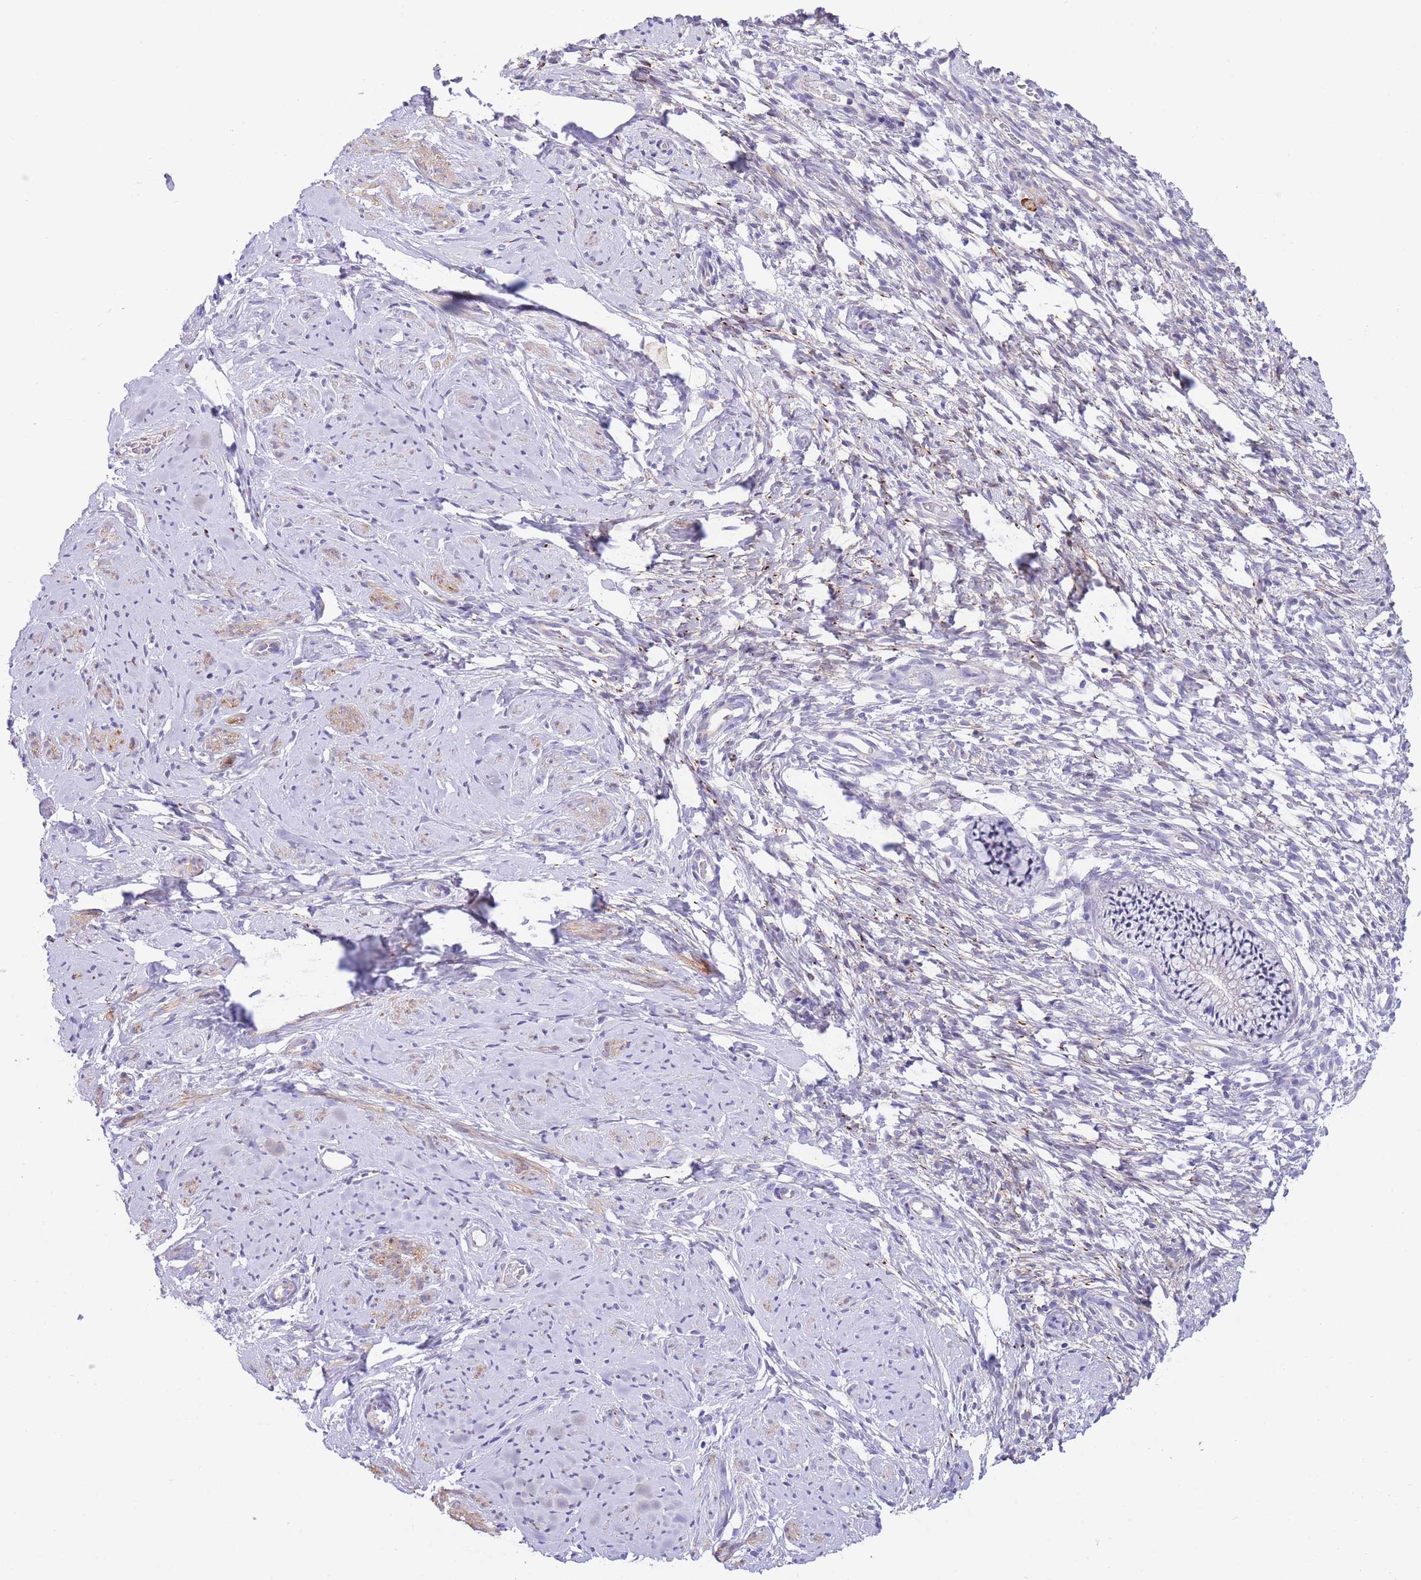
{"staining": {"intensity": "negative", "quantity": "none", "location": "none"}, "tissue": "cervix", "cell_type": "Glandular cells", "image_type": "normal", "snomed": [{"axis": "morphology", "description": "Normal tissue, NOS"}, {"axis": "topography", "description": "Cervix"}], "caption": "The histopathology image shows no significant staining in glandular cells of cervix.", "gene": "PGM1", "patient": {"sex": "female", "age": 76}}